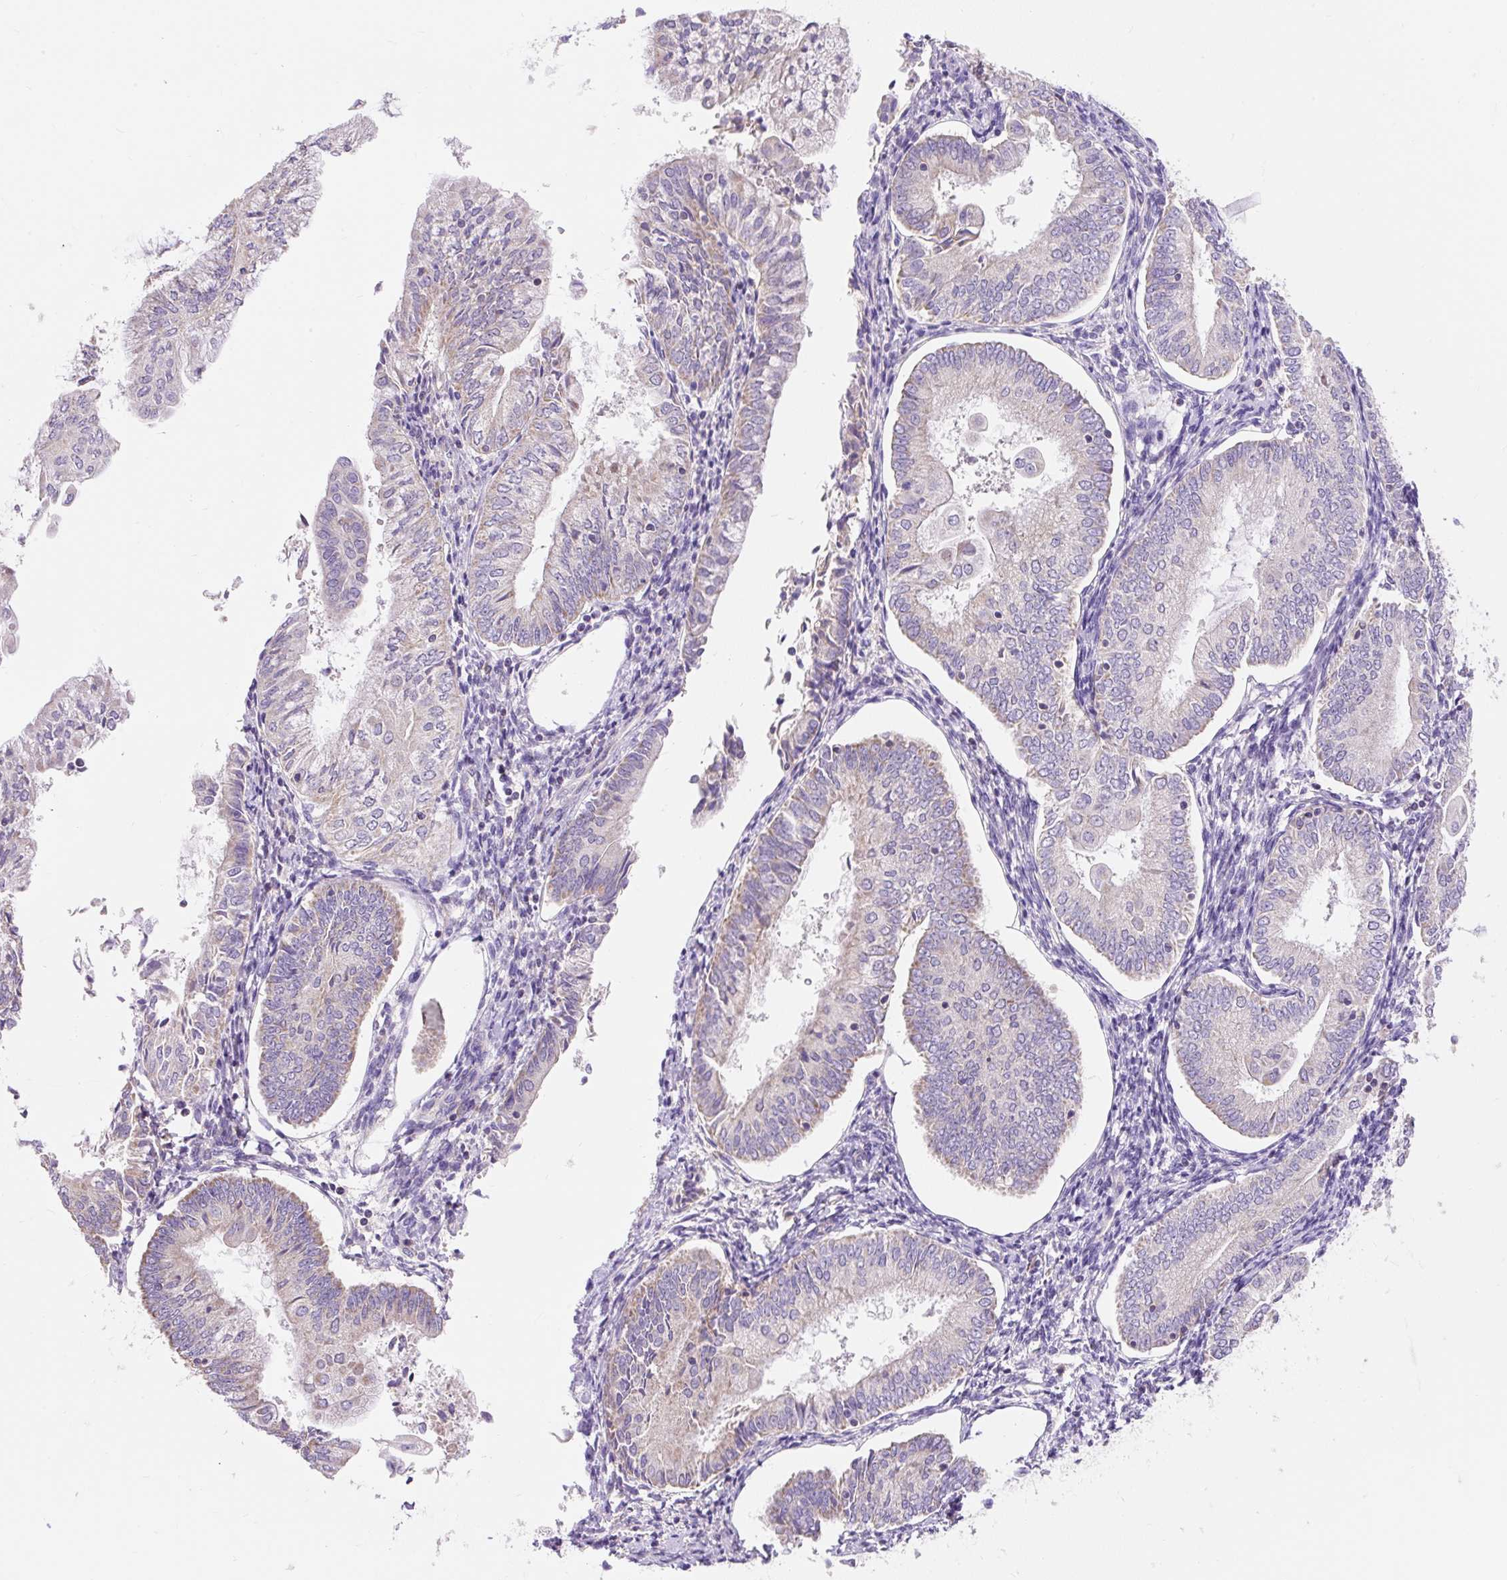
{"staining": {"intensity": "negative", "quantity": "none", "location": "none"}, "tissue": "endometrial cancer", "cell_type": "Tumor cells", "image_type": "cancer", "snomed": [{"axis": "morphology", "description": "Adenocarcinoma, NOS"}, {"axis": "topography", "description": "Endometrium"}], "caption": "Human endometrial cancer stained for a protein using IHC reveals no expression in tumor cells.", "gene": "PMAIP1", "patient": {"sex": "female", "age": 55}}